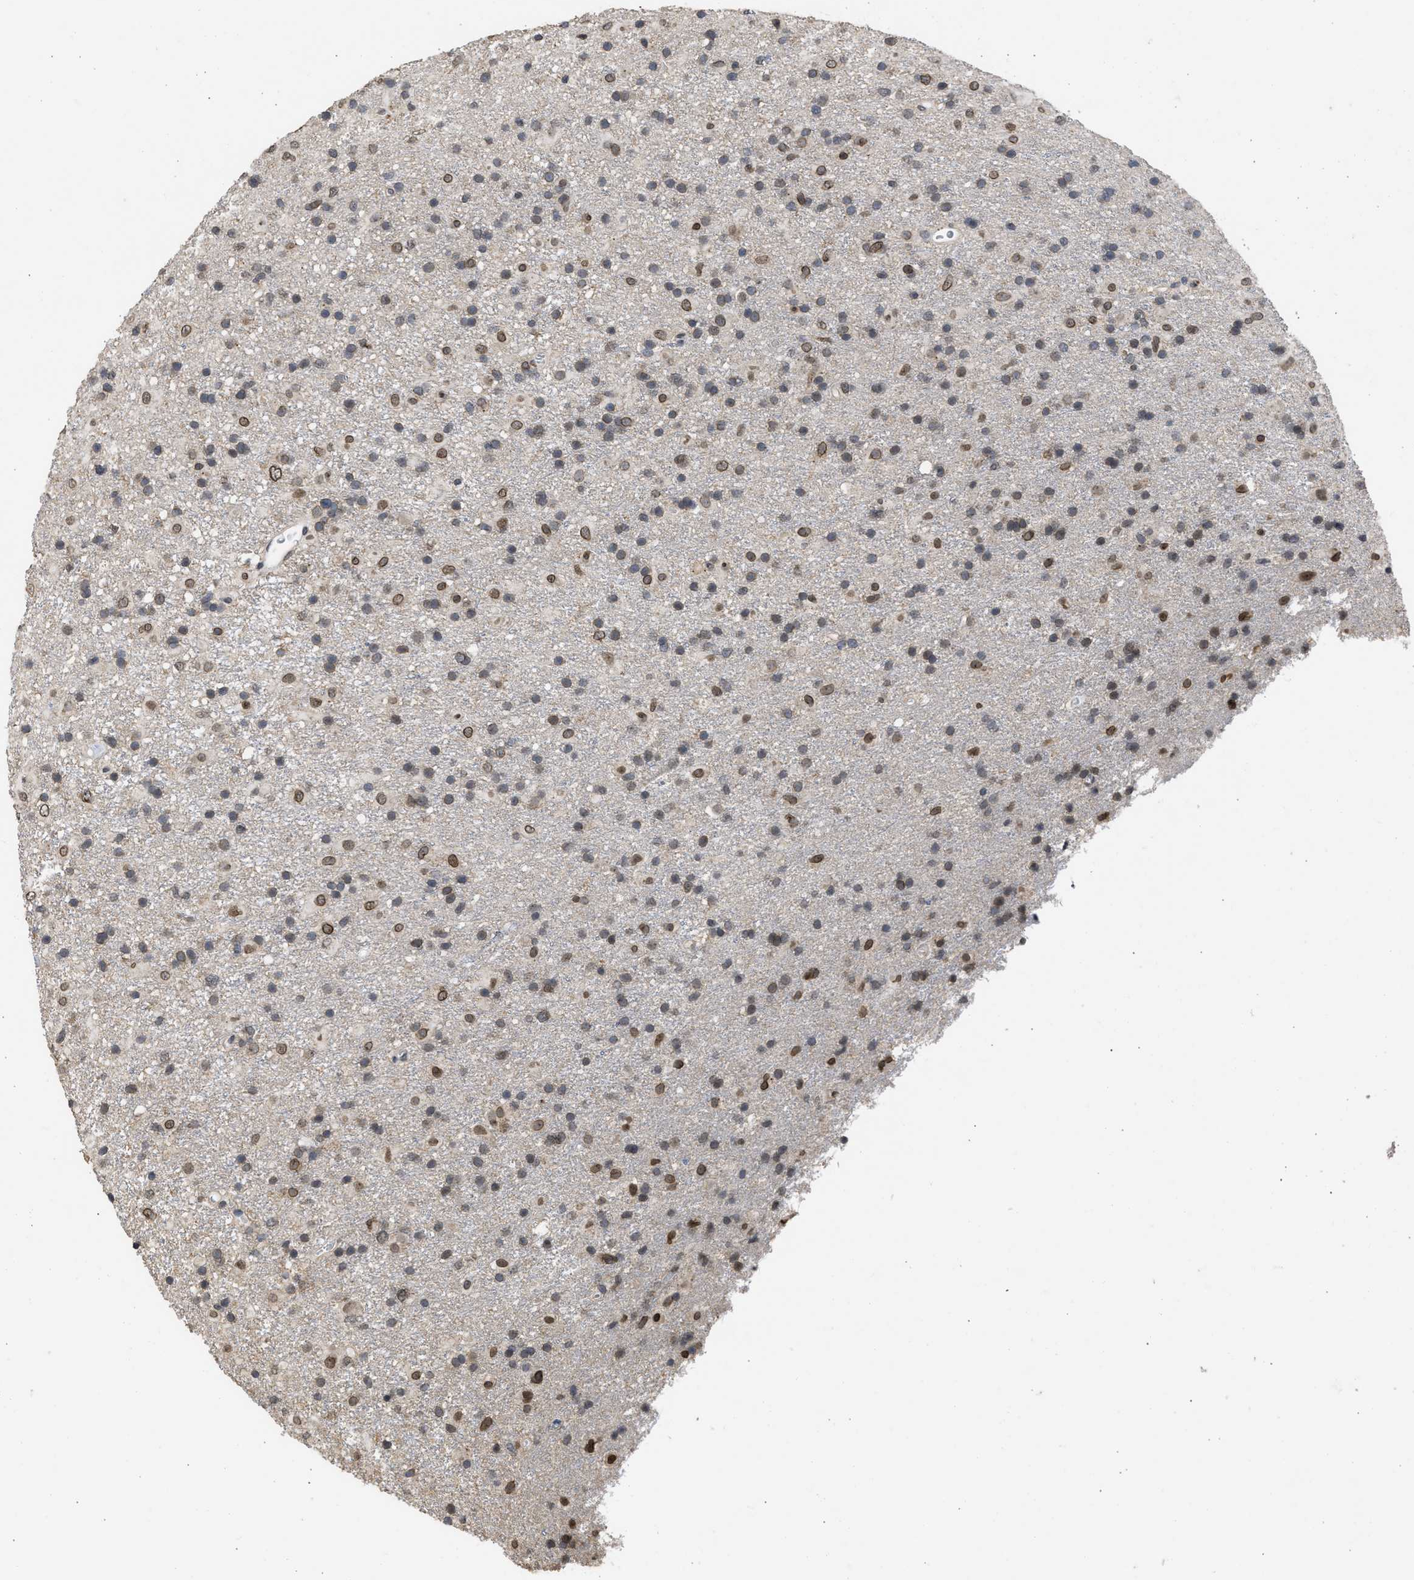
{"staining": {"intensity": "moderate", "quantity": "25%-75%", "location": "cytoplasmic/membranous,nuclear"}, "tissue": "glioma", "cell_type": "Tumor cells", "image_type": "cancer", "snomed": [{"axis": "morphology", "description": "Glioma, malignant, Low grade"}, {"axis": "topography", "description": "Brain"}], "caption": "Tumor cells display medium levels of moderate cytoplasmic/membranous and nuclear positivity in about 25%-75% of cells in glioma. The protein of interest is stained brown, and the nuclei are stained in blue (DAB IHC with brightfield microscopy, high magnification).", "gene": "NUP35", "patient": {"sex": "male", "age": 65}}